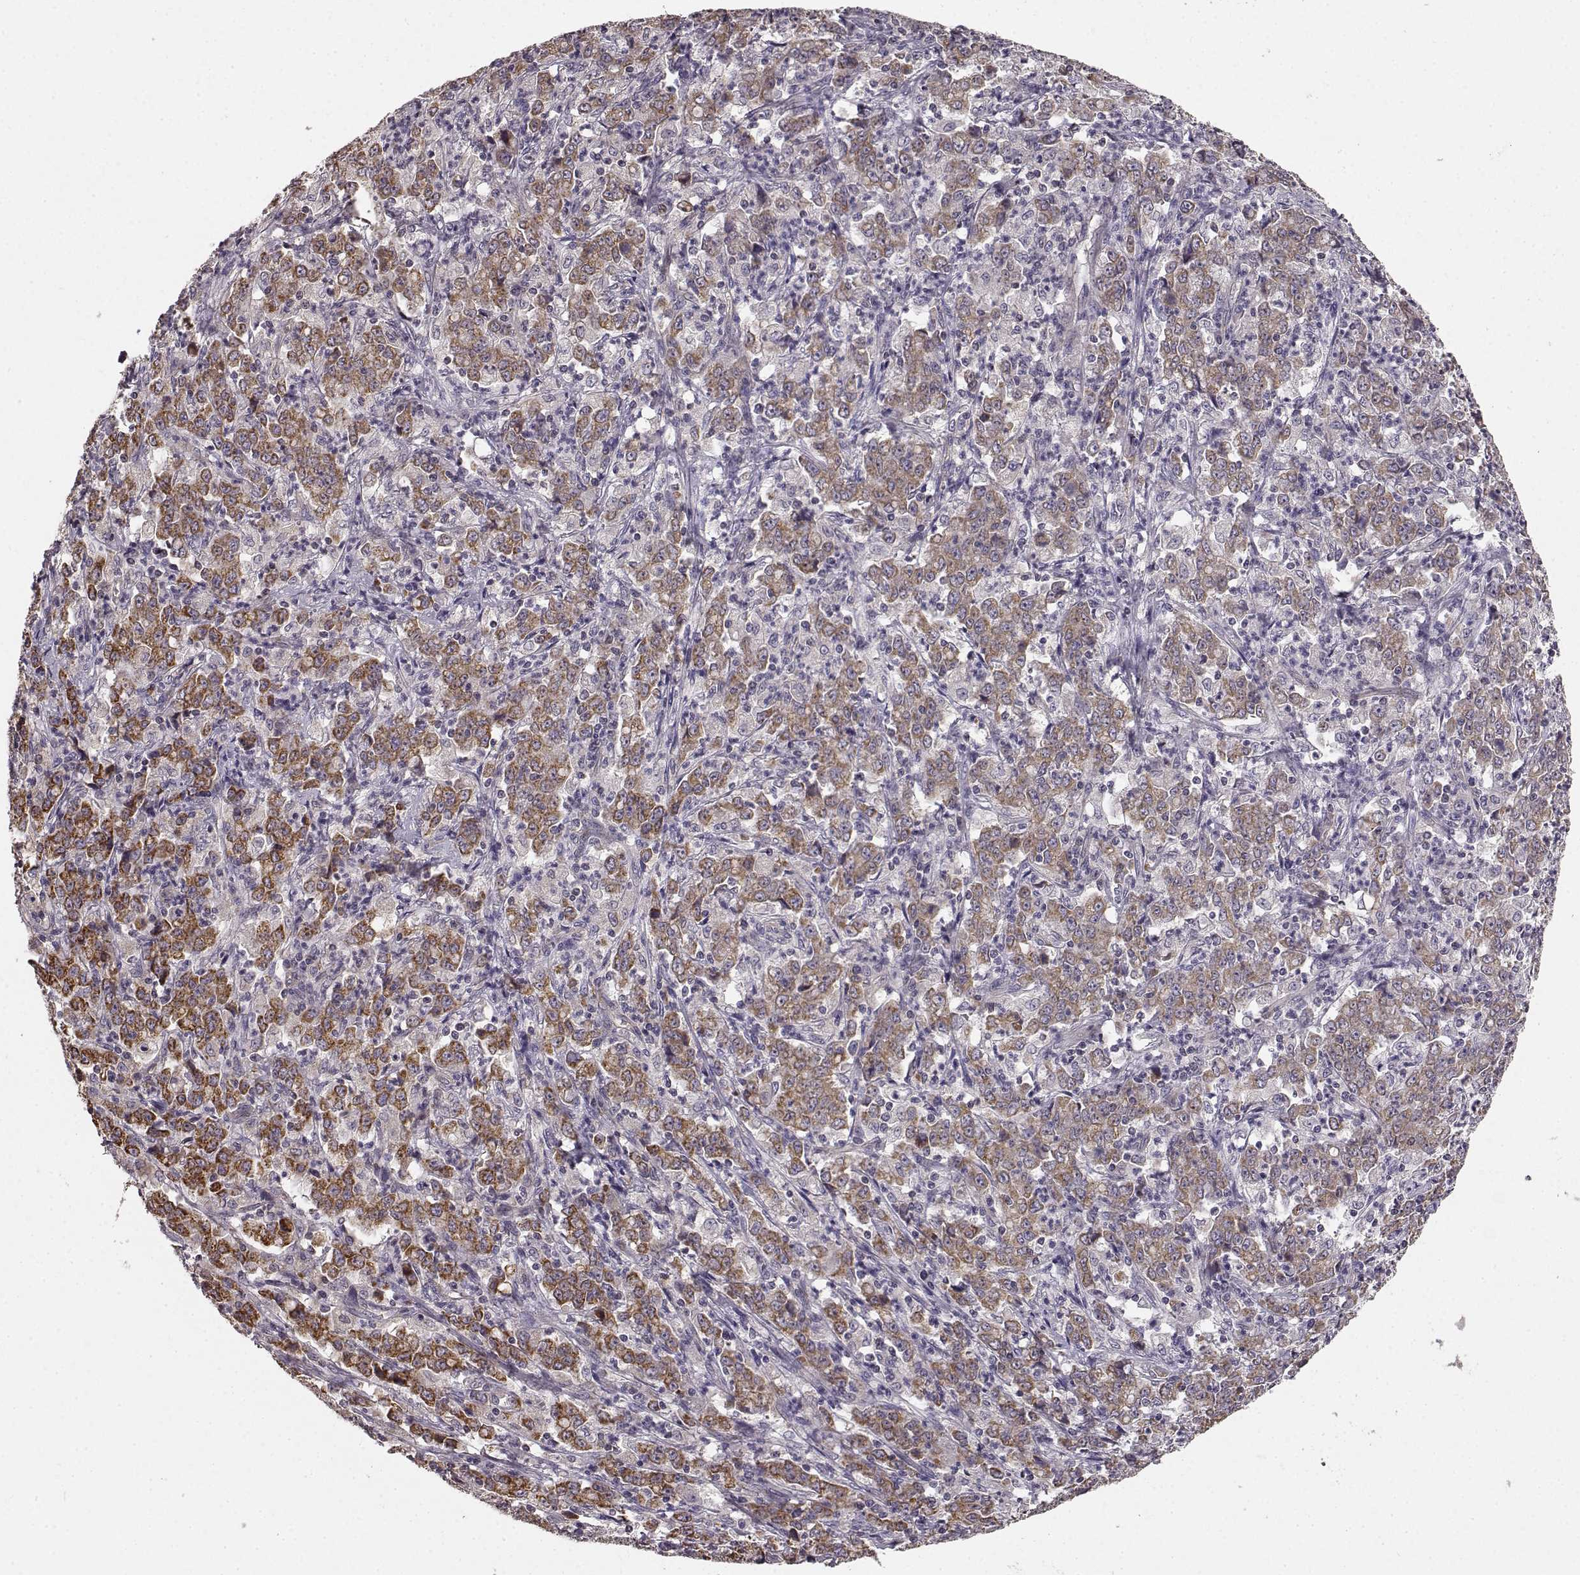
{"staining": {"intensity": "moderate", "quantity": ">75%", "location": "cytoplasmic/membranous"}, "tissue": "stomach cancer", "cell_type": "Tumor cells", "image_type": "cancer", "snomed": [{"axis": "morphology", "description": "Adenocarcinoma, NOS"}, {"axis": "topography", "description": "Stomach, lower"}], "caption": "Adenocarcinoma (stomach) tissue reveals moderate cytoplasmic/membranous expression in approximately >75% of tumor cells, visualized by immunohistochemistry. (brown staining indicates protein expression, while blue staining denotes nuclei).", "gene": "ERBB3", "patient": {"sex": "female", "age": 71}}